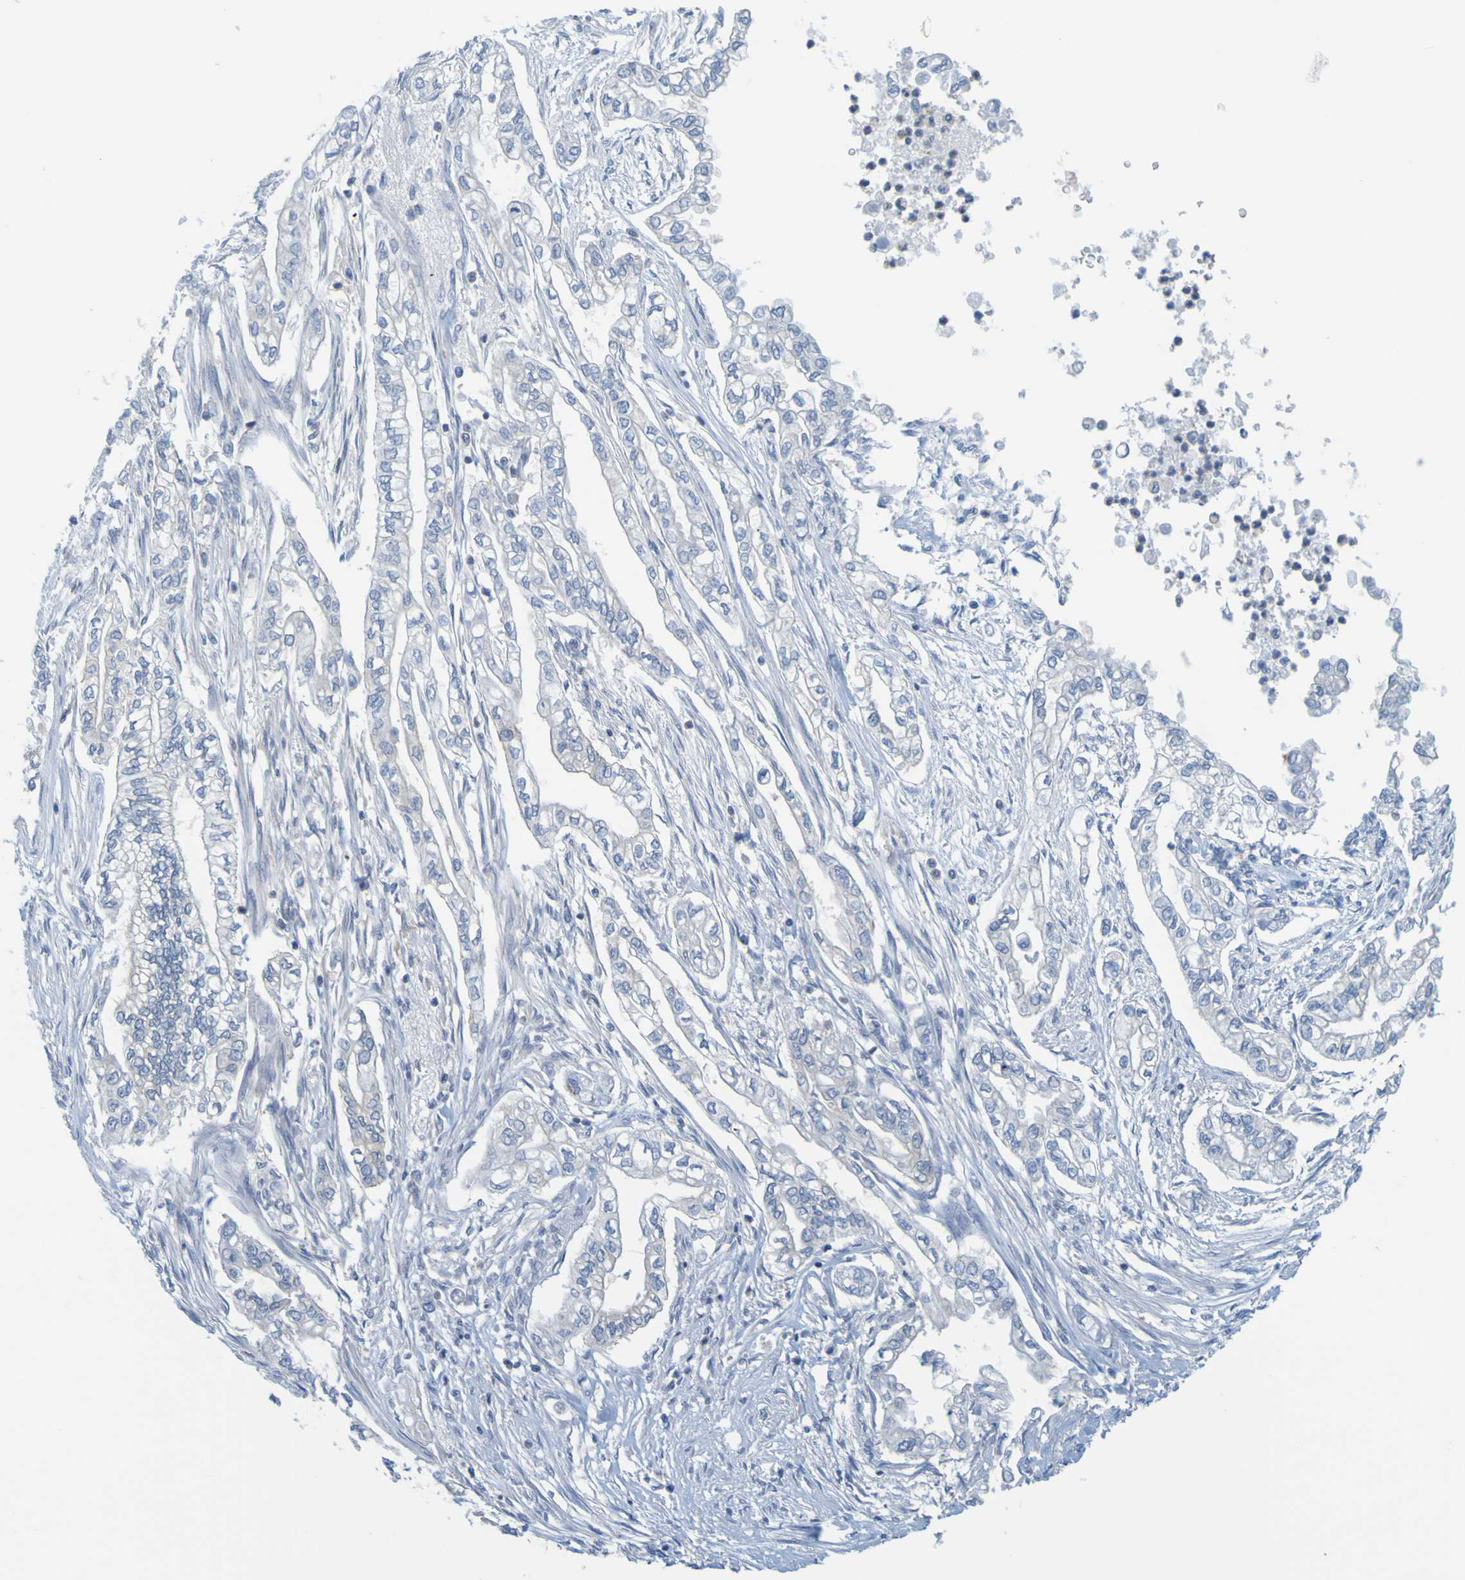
{"staining": {"intensity": "moderate", "quantity": "<25%", "location": "cytoplasmic/membranous"}, "tissue": "pancreatic cancer", "cell_type": "Tumor cells", "image_type": "cancer", "snomed": [{"axis": "morphology", "description": "Normal tissue, NOS"}, {"axis": "topography", "description": "Pancreas"}], "caption": "IHC of pancreatic cancer exhibits low levels of moderate cytoplasmic/membranous expression in about <25% of tumor cells.", "gene": "APPL1", "patient": {"sex": "male", "age": 42}}